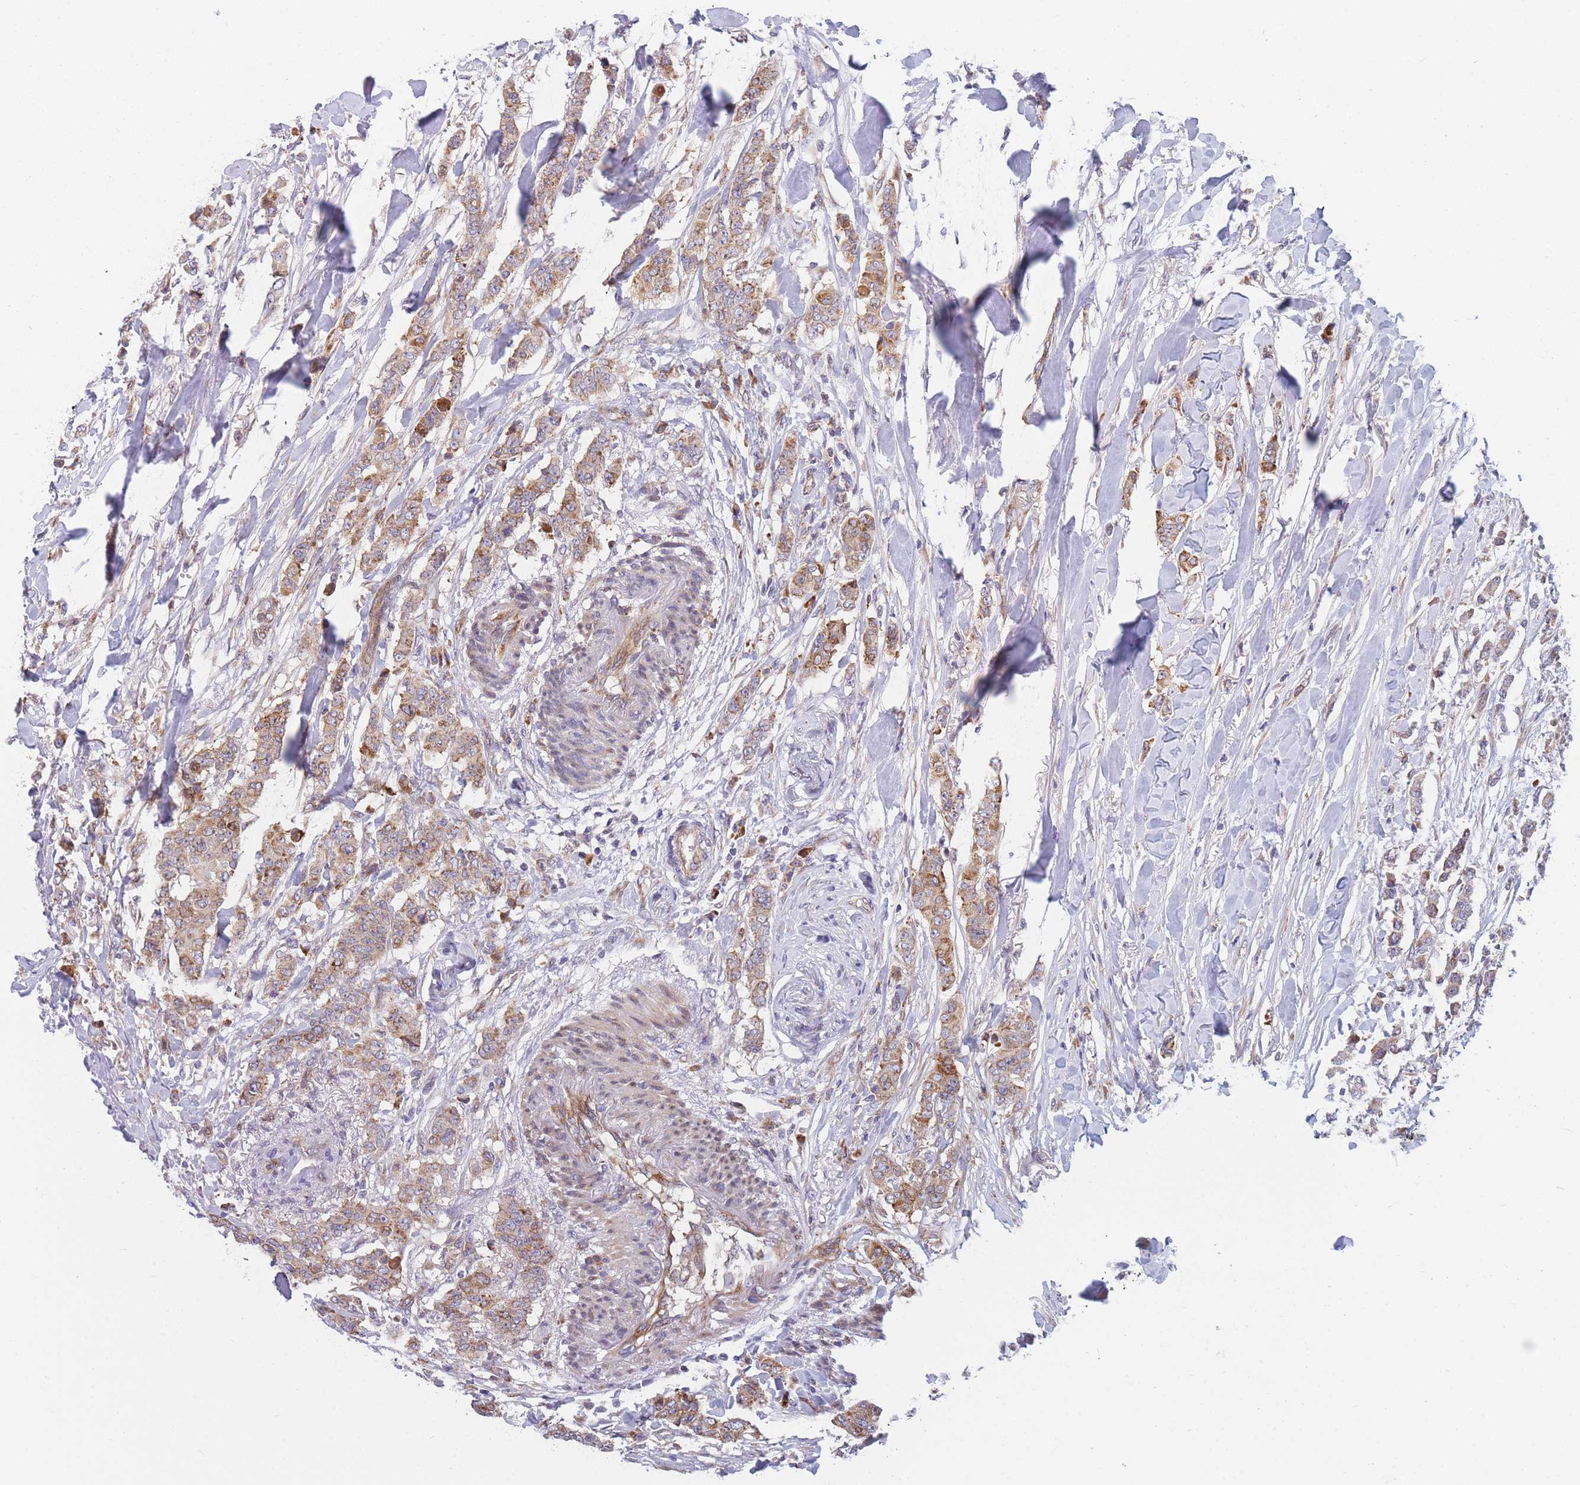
{"staining": {"intensity": "moderate", "quantity": ">75%", "location": "cytoplasmic/membranous"}, "tissue": "breast cancer", "cell_type": "Tumor cells", "image_type": "cancer", "snomed": [{"axis": "morphology", "description": "Duct carcinoma"}, {"axis": "topography", "description": "Breast"}], "caption": "Protein analysis of intraductal carcinoma (breast) tissue demonstrates moderate cytoplasmic/membranous staining in about >75% of tumor cells.", "gene": "TMEM131L", "patient": {"sex": "female", "age": 40}}